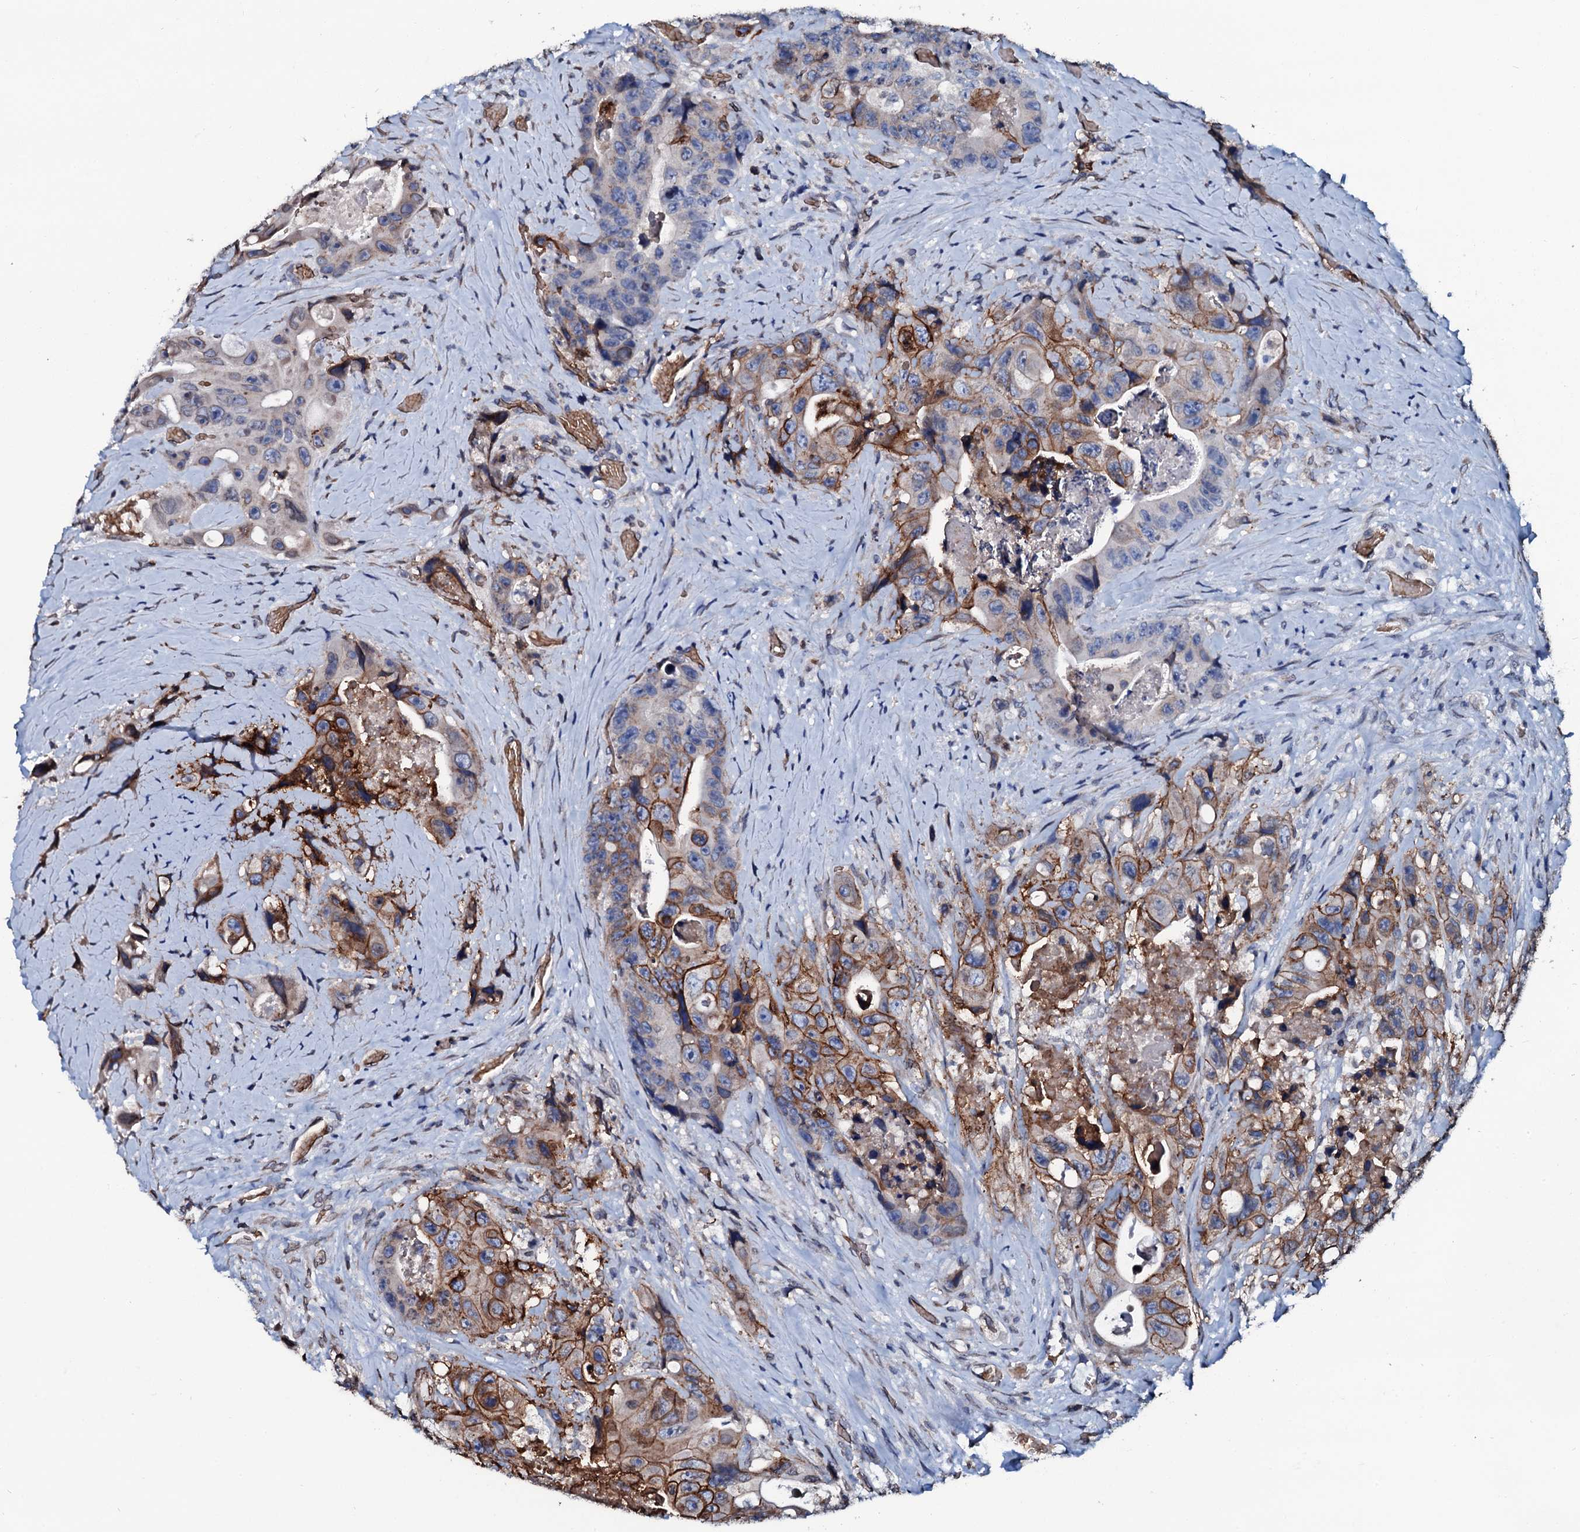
{"staining": {"intensity": "moderate", "quantity": ">75%", "location": "cytoplasmic/membranous"}, "tissue": "colorectal cancer", "cell_type": "Tumor cells", "image_type": "cancer", "snomed": [{"axis": "morphology", "description": "Adenocarcinoma, NOS"}, {"axis": "topography", "description": "Colon"}], "caption": "Colorectal cancer (adenocarcinoma) stained with a brown dye shows moderate cytoplasmic/membranous positive positivity in about >75% of tumor cells.", "gene": "NRP2", "patient": {"sex": "female", "age": 46}}